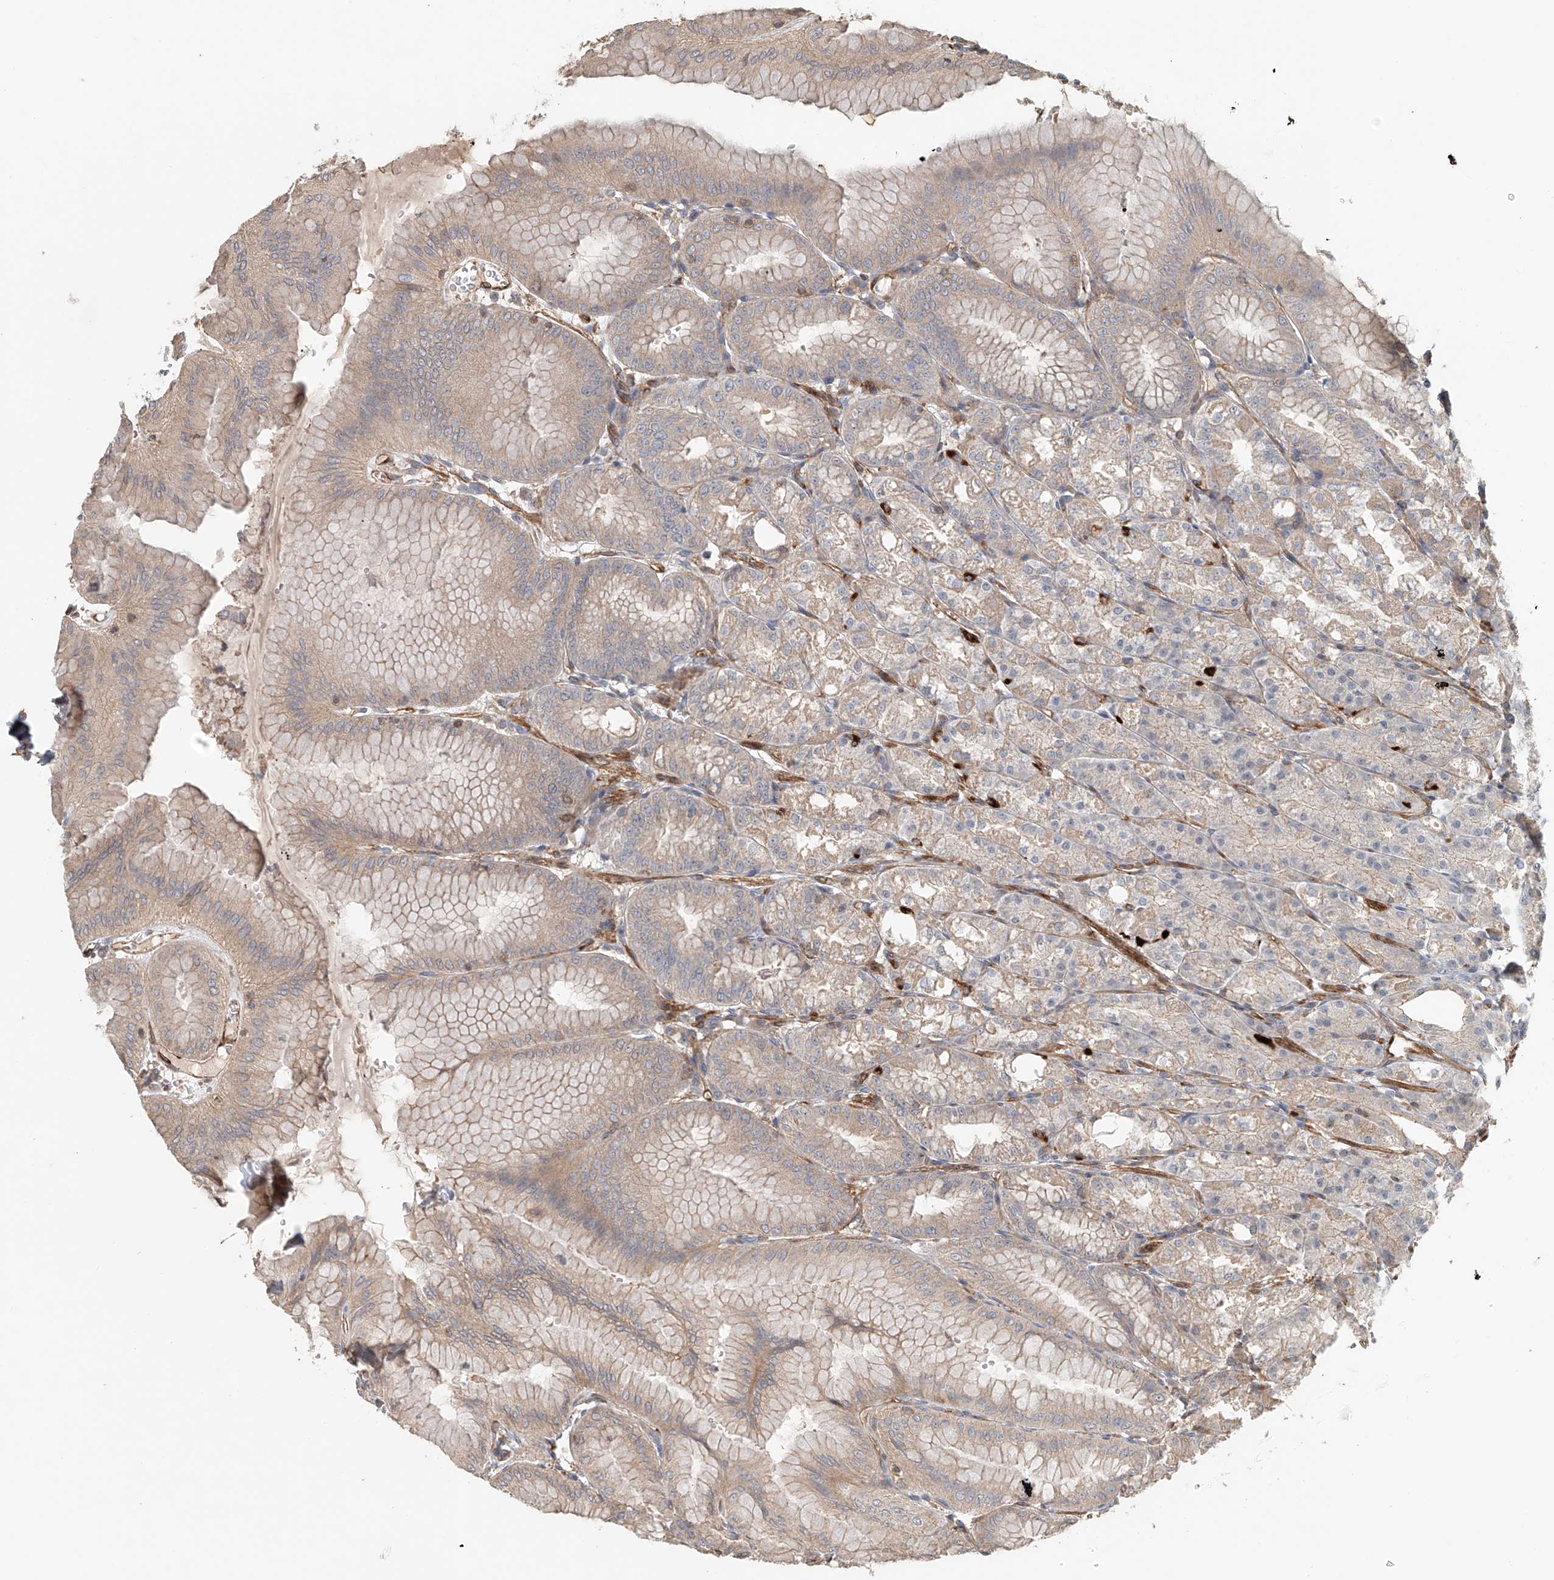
{"staining": {"intensity": "moderate", "quantity": "25%-75%", "location": "cytoplasmic/membranous"}, "tissue": "stomach", "cell_type": "Glandular cells", "image_type": "normal", "snomed": [{"axis": "morphology", "description": "Normal tissue, NOS"}, {"axis": "topography", "description": "Stomach, lower"}], "caption": "Moderate cytoplasmic/membranous protein positivity is present in about 25%-75% of glandular cells in stomach. The staining is performed using DAB brown chromogen to label protein expression. The nuclei are counter-stained blue using hematoxylin.", "gene": "FRYL", "patient": {"sex": "male", "age": 71}}